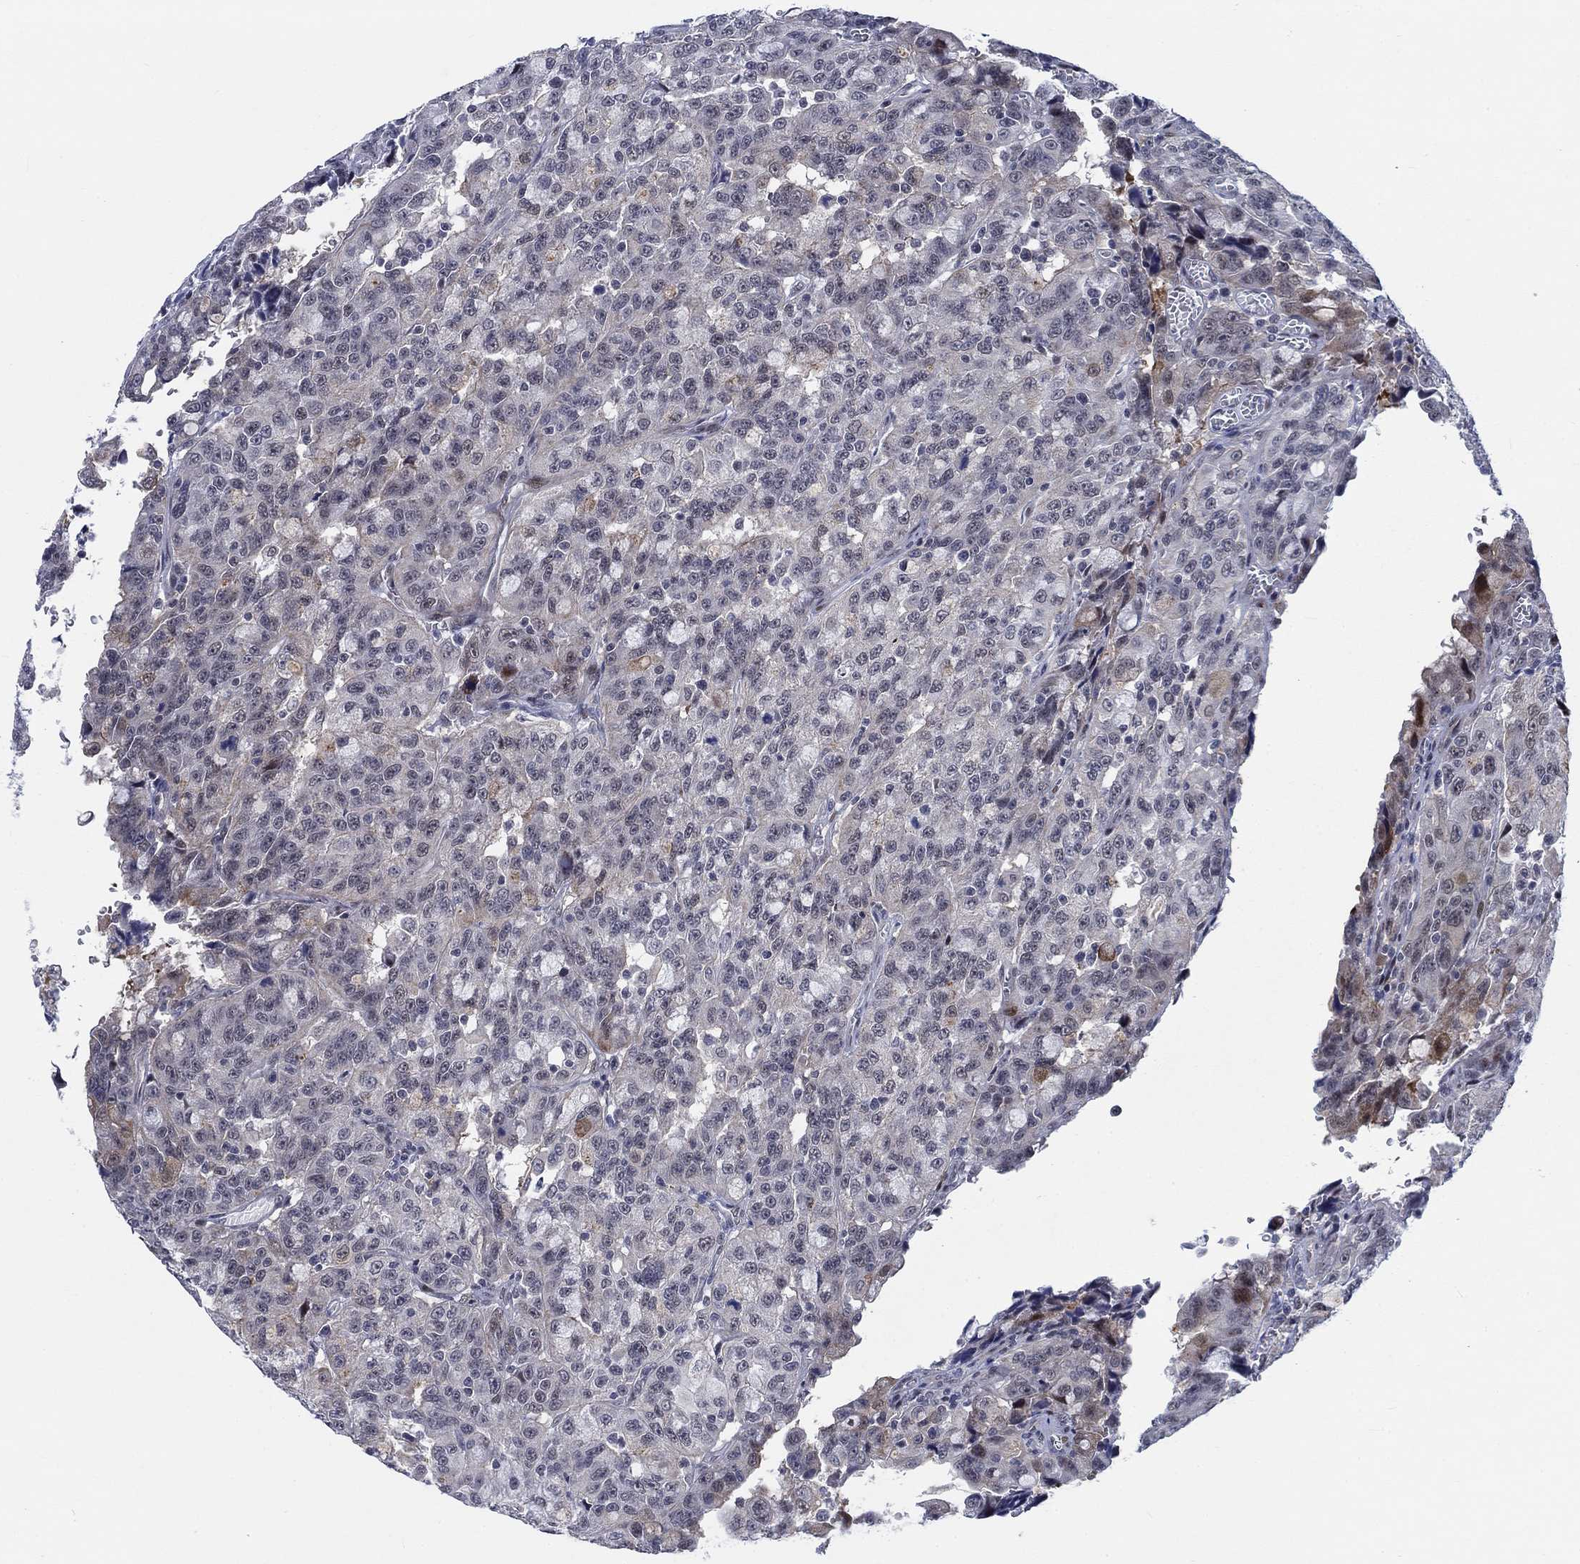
{"staining": {"intensity": "negative", "quantity": "none", "location": "none"}, "tissue": "urothelial cancer", "cell_type": "Tumor cells", "image_type": "cancer", "snomed": [{"axis": "morphology", "description": "Urothelial carcinoma, NOS"}, {"axis": "morphology", "description": "Urothelial carcinoma, High grade"}, {"axis": "topography", "description": "Urinary bladder"}], "caption": "IHC of urothelial cancer displays no expression in tumor cells.", "gene": "NEU3", "patient": {"sex": "female", "age": 73}}